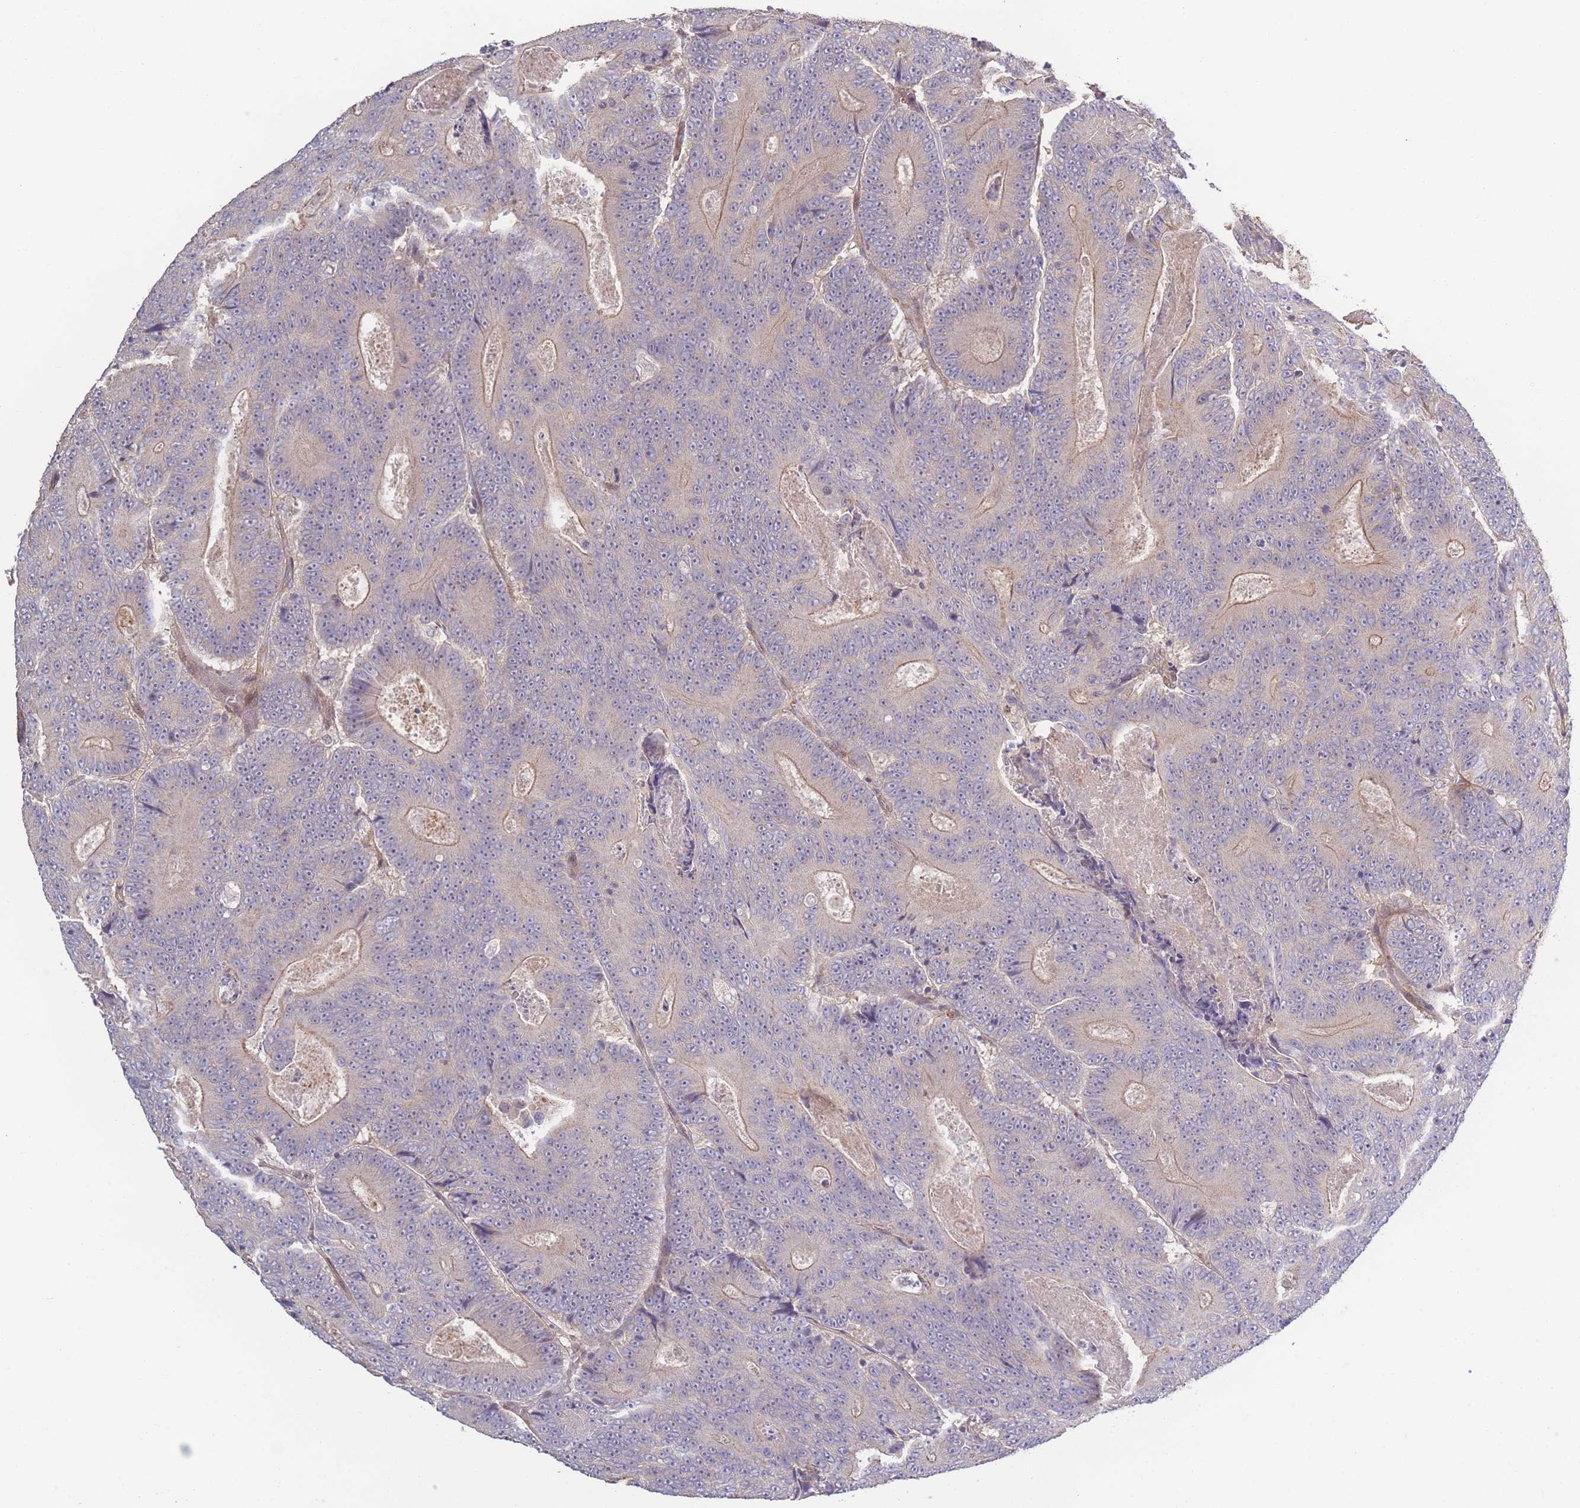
{"staining": {"intensity": "moderate", "quantity": "25%-75%", "location": "cytoplasmic/membranous"}, "tissue": "colorectal cancer", "cell_type": "Tumor cells", "image_type": "cancer", "snomed": [{"axis": "morphology", "description": "Adenocarcinoma, NOS"}, {"axis": "topography", "description": "Colon"}], "caption": "Colorectal cancer tissue shows moderate cytoplasmic/membranous staining in about 25%-75% of tumor cells The protein is shown in brown color, while the nuclei are stained blue.", "gene": "STEAP3", "patient": {"sex": "male", "age": 83}}